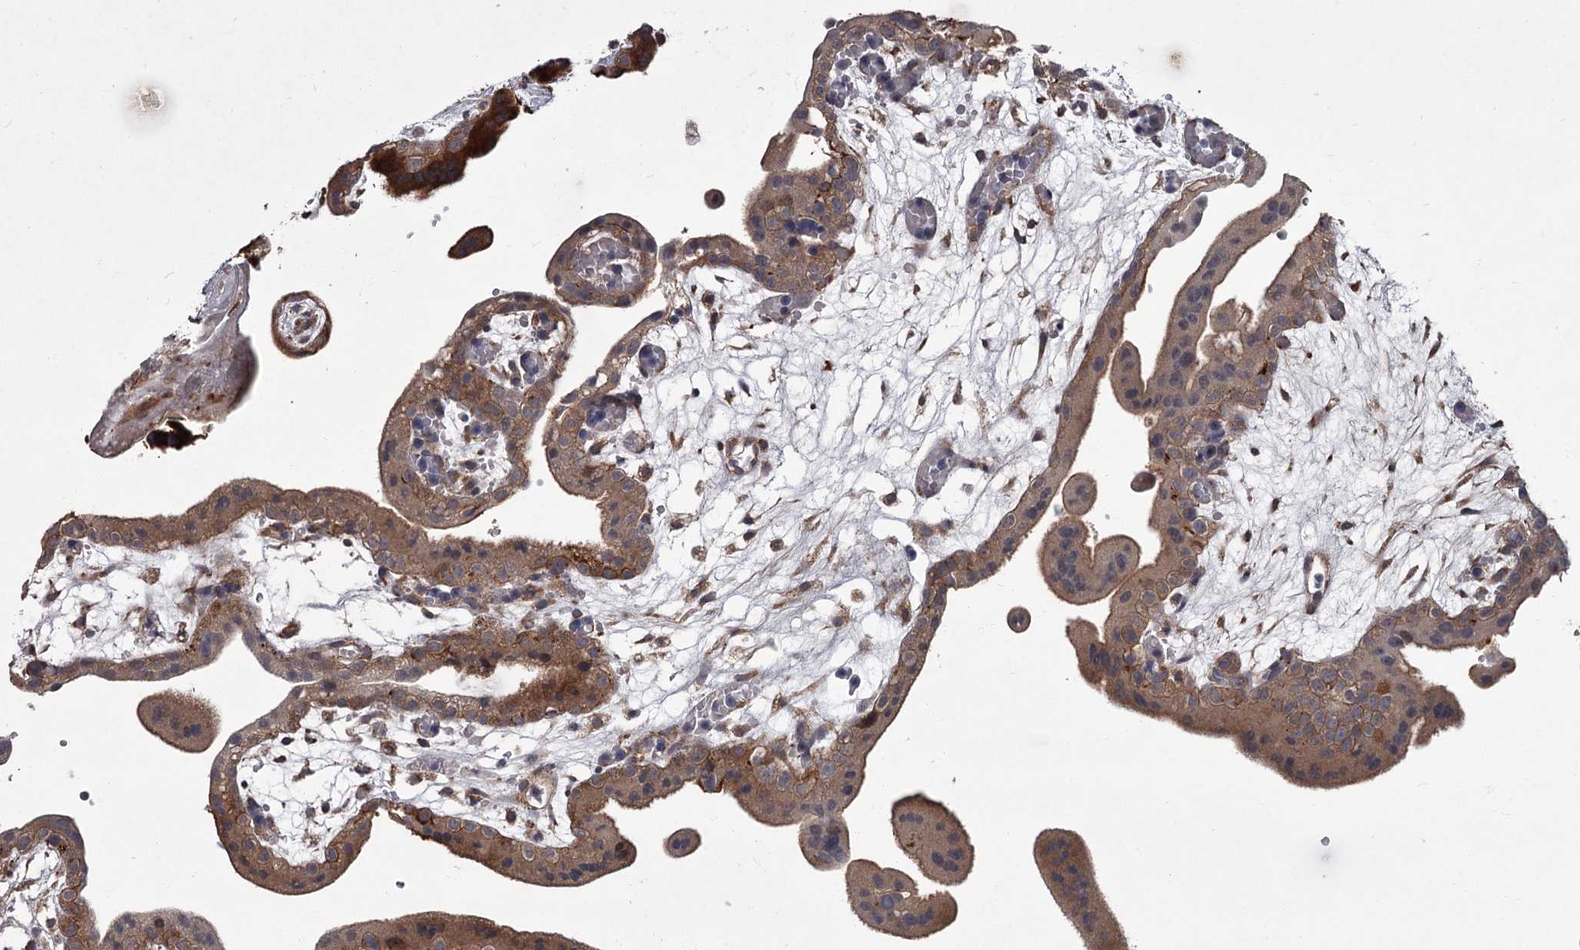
{"staining": {"intensity": "moderate", "quantity": "25%-75%", "location": "cytoplasmic/membranous"}, "tissue": "placenta", "cell_type": "Decidual cells", "image_type": "normal", "snomed": [{"axis": "morphology", "description": "Normal tissue, NOS"}, {"axis": "topography", "description": "Placenta"}], "caption": "Immunohistochemical staining of normal human placenta shows medium levels of moderate cytoplasmic/membranous positivity in approximately 25%-75% of decidual cells.", "gene": "UNC93B1", "patient": {"sex": "female", "age": 18}}